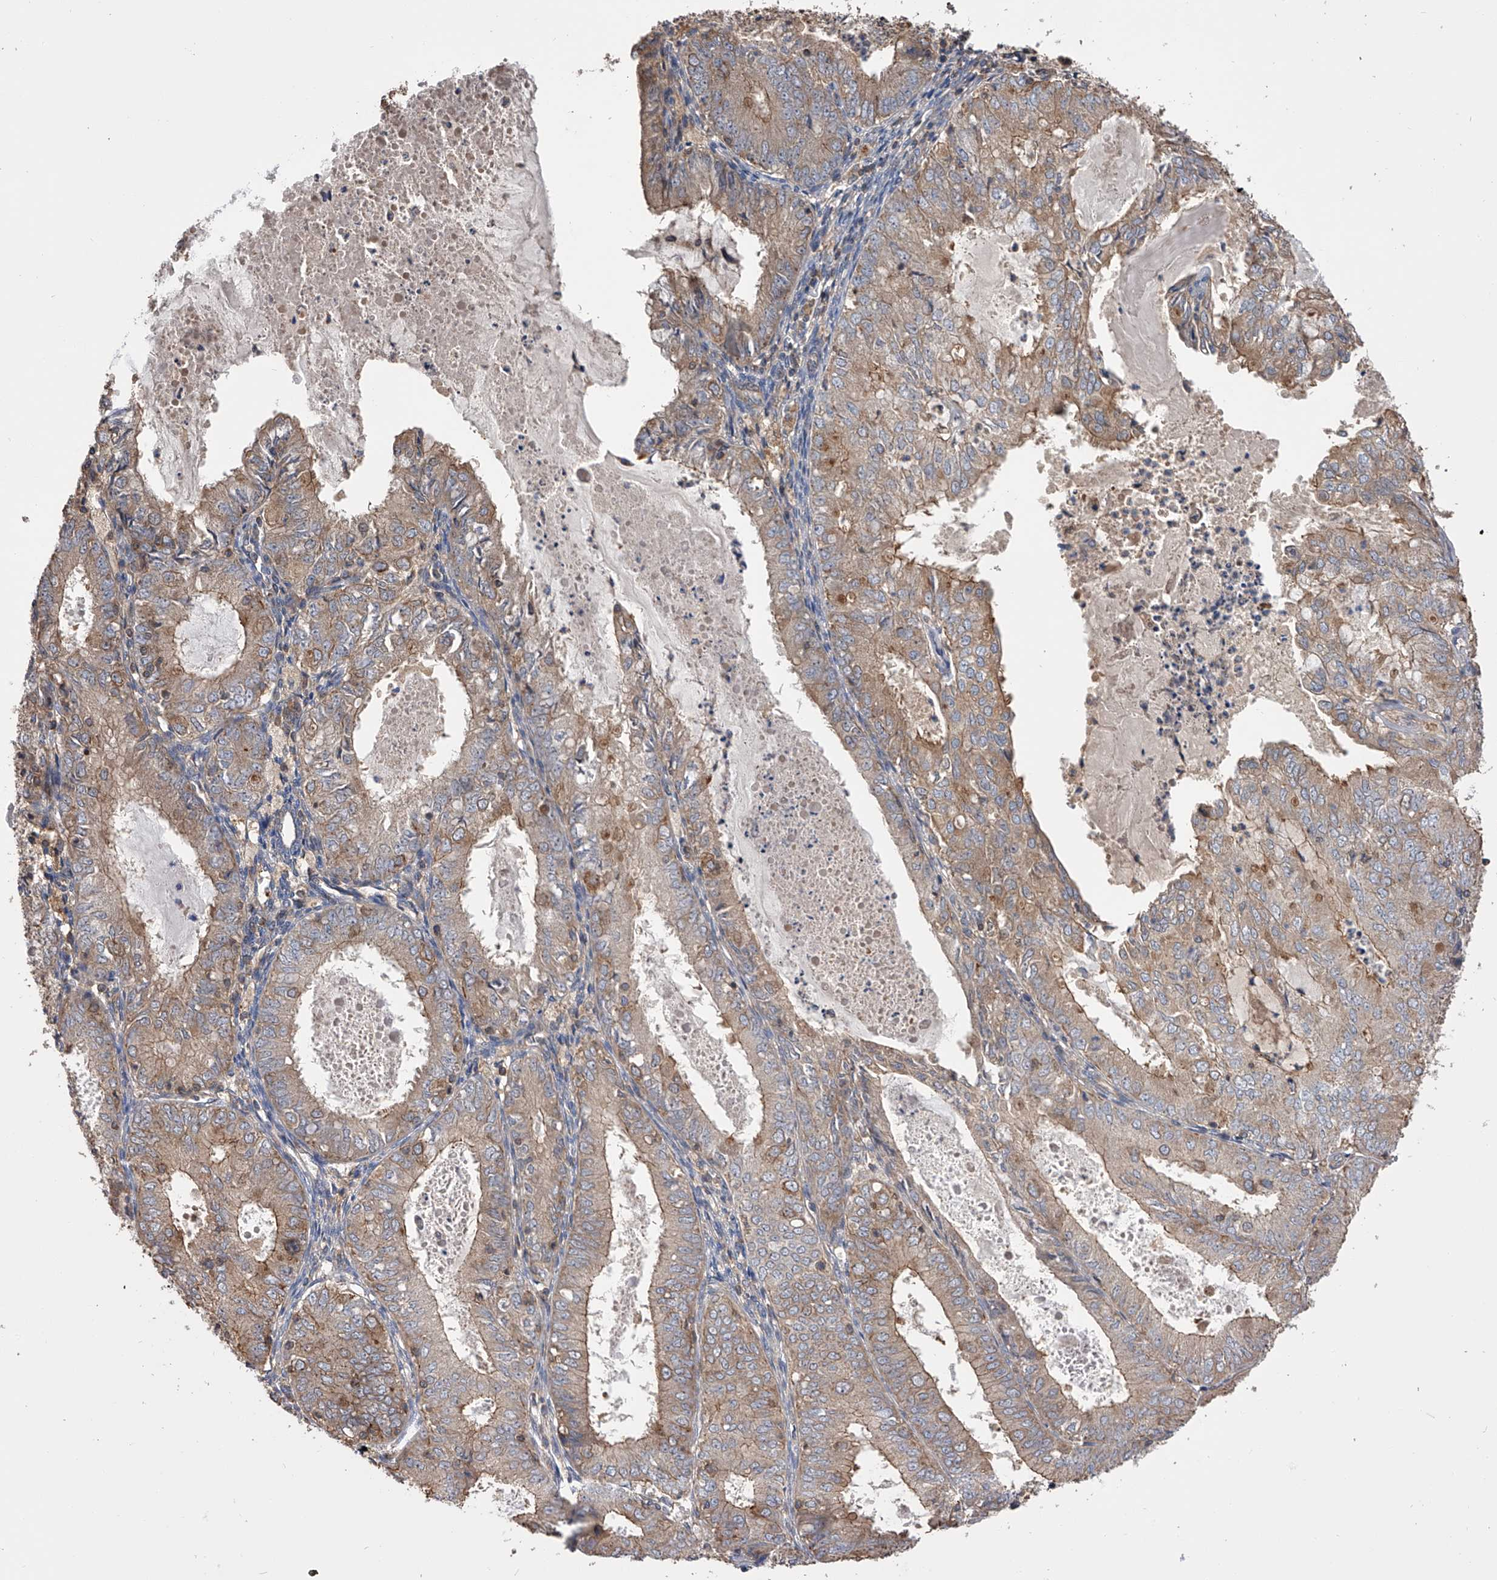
{"staining": {"intensity": "moderate", "quantity": ">75%", "location": "cytoplasmic/membranous"}, "tissue": "endometrial cancer", "cell_type": "Tumor cells", "image_type": "cancer", "snomed": [{"axis": "morphology", "description": "Adenocarcinoma, NOS"}, {"axis": "topography", "description": "Endometrium"}], "caption": "Endometrial adenocarcinoma stained with a protein marker shows moderate staining in tumor cells.", "gene": "CUL7", "patient": {"sex": "female", "age": 57}}